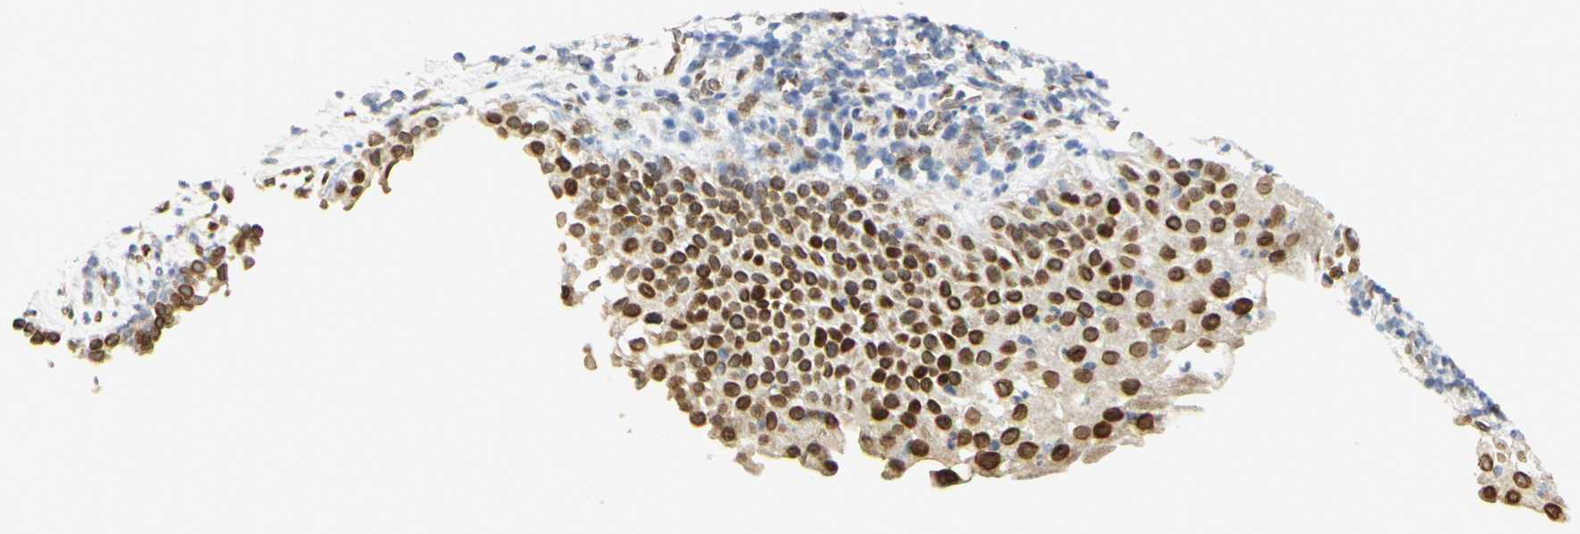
{"staining": {"intensity": "strong", "quantity": "25%-75%", "location": "nuclear"}, "tissue": "nasopharynx", "cell_type": "Respiratory epithelial cells", "image_type": "normal", "snomed": [{"axis": "morphology", "description": "Normal tissue, NOS"}, {"axis": "topography", "description": "Nasopharynx"}], "caption": "An IHC histopathology image of benign tissue is shown. Protein staining in brown labels strong nuclear positivity in nasopharynx within respiratory epithelial cells.", "gene": "E2F1", "patient": {"sex": "female", "age": 51}}